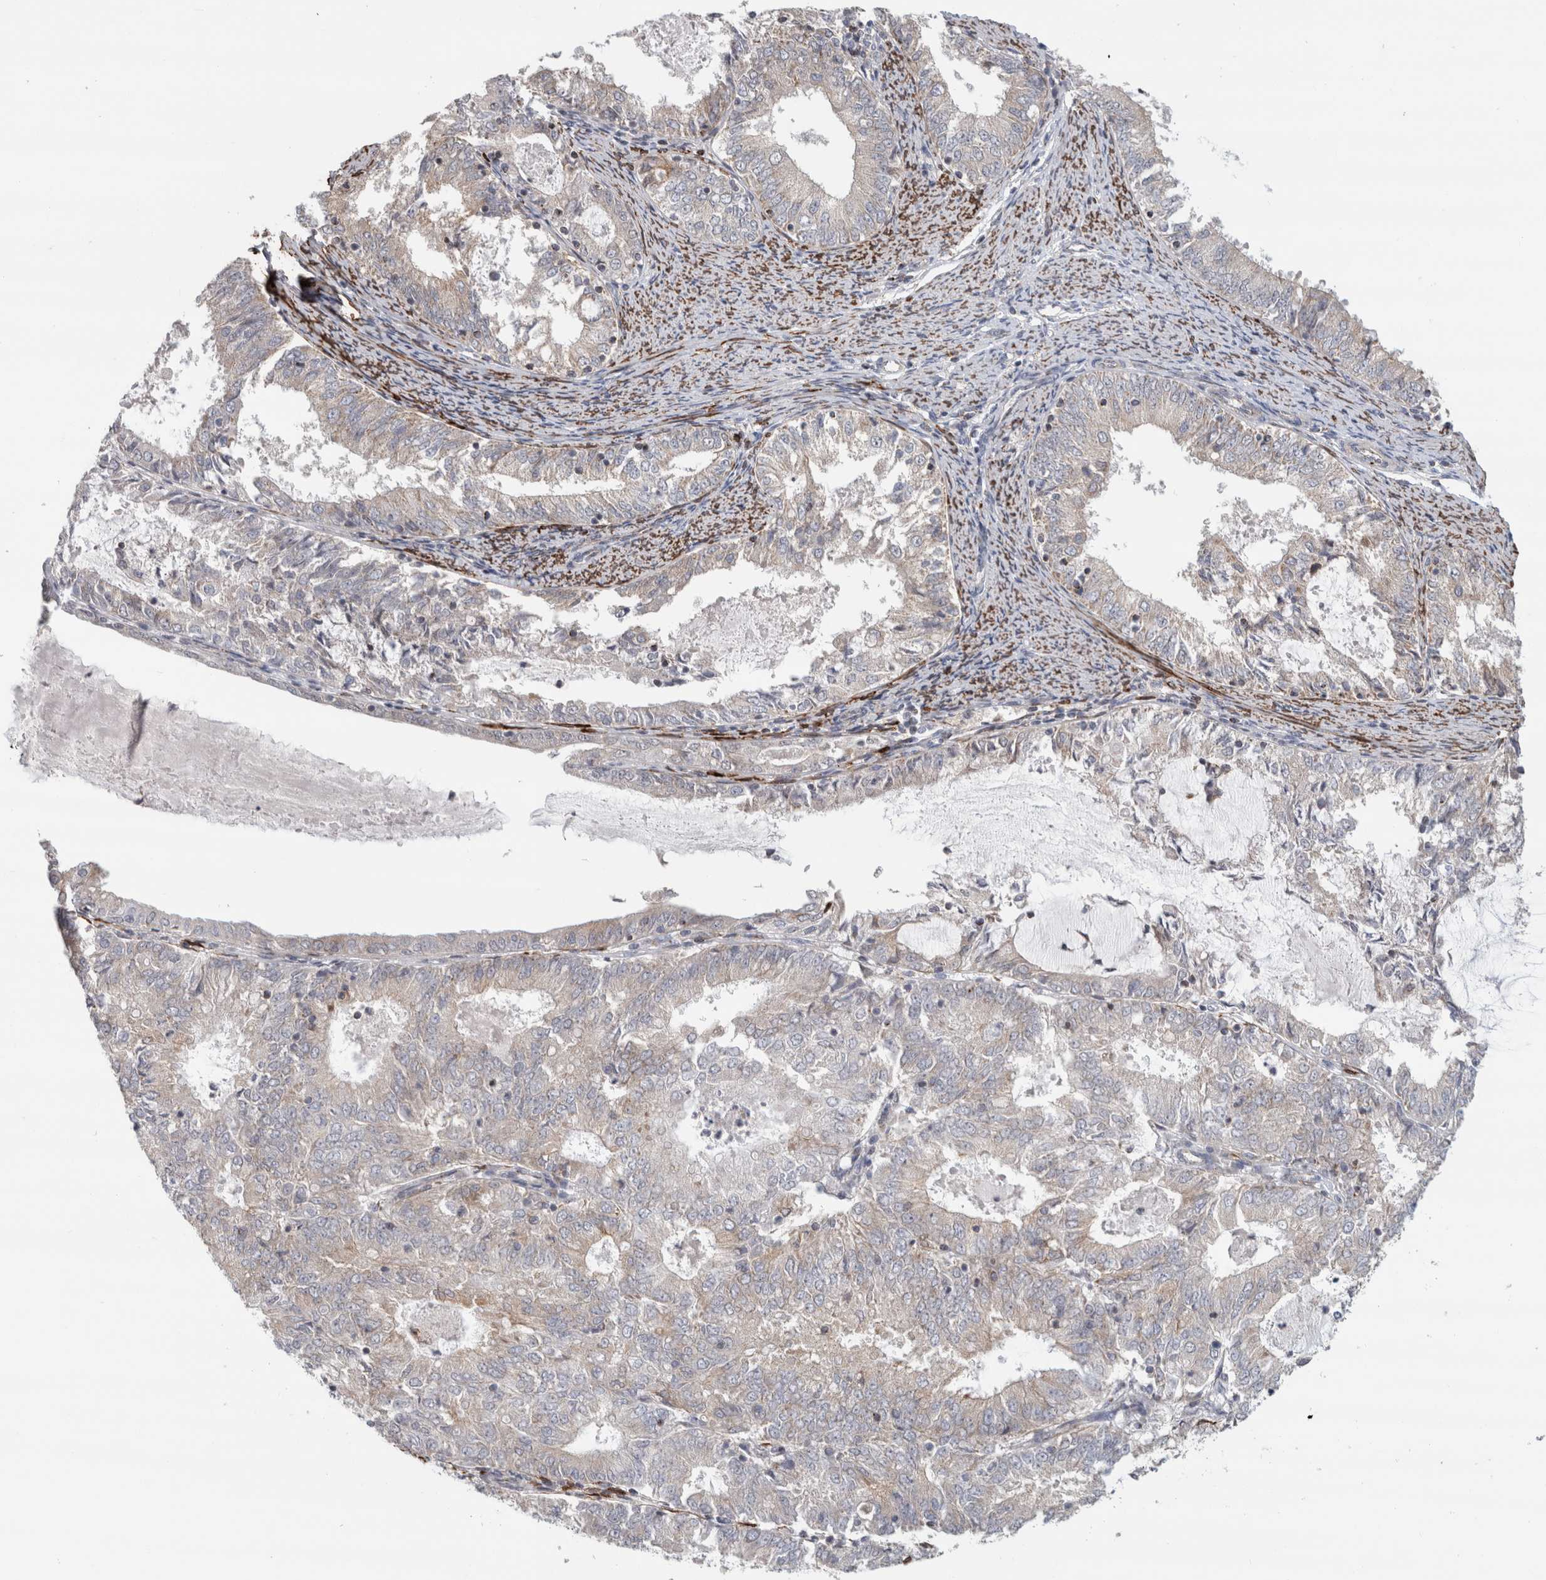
{"staining": {"intensity": "weak", "quantity": "<25%", "location": "cytoplasmic/membranous"}, "tissue": "endometrial cancer", "cell_type": "Tumor cells", "image_type": "cancer", "snomed": [{"axis": "morphology", "description": "Adenocarcinoma, NOS"}, {"axis": "topography", "description": "Endometrium"}], "caption": "The image reveals no staining of tumor cells in endometrial adenocarcinoma.", "gene": "RAB18", "patient": {"sex": "female", "age": 57}}